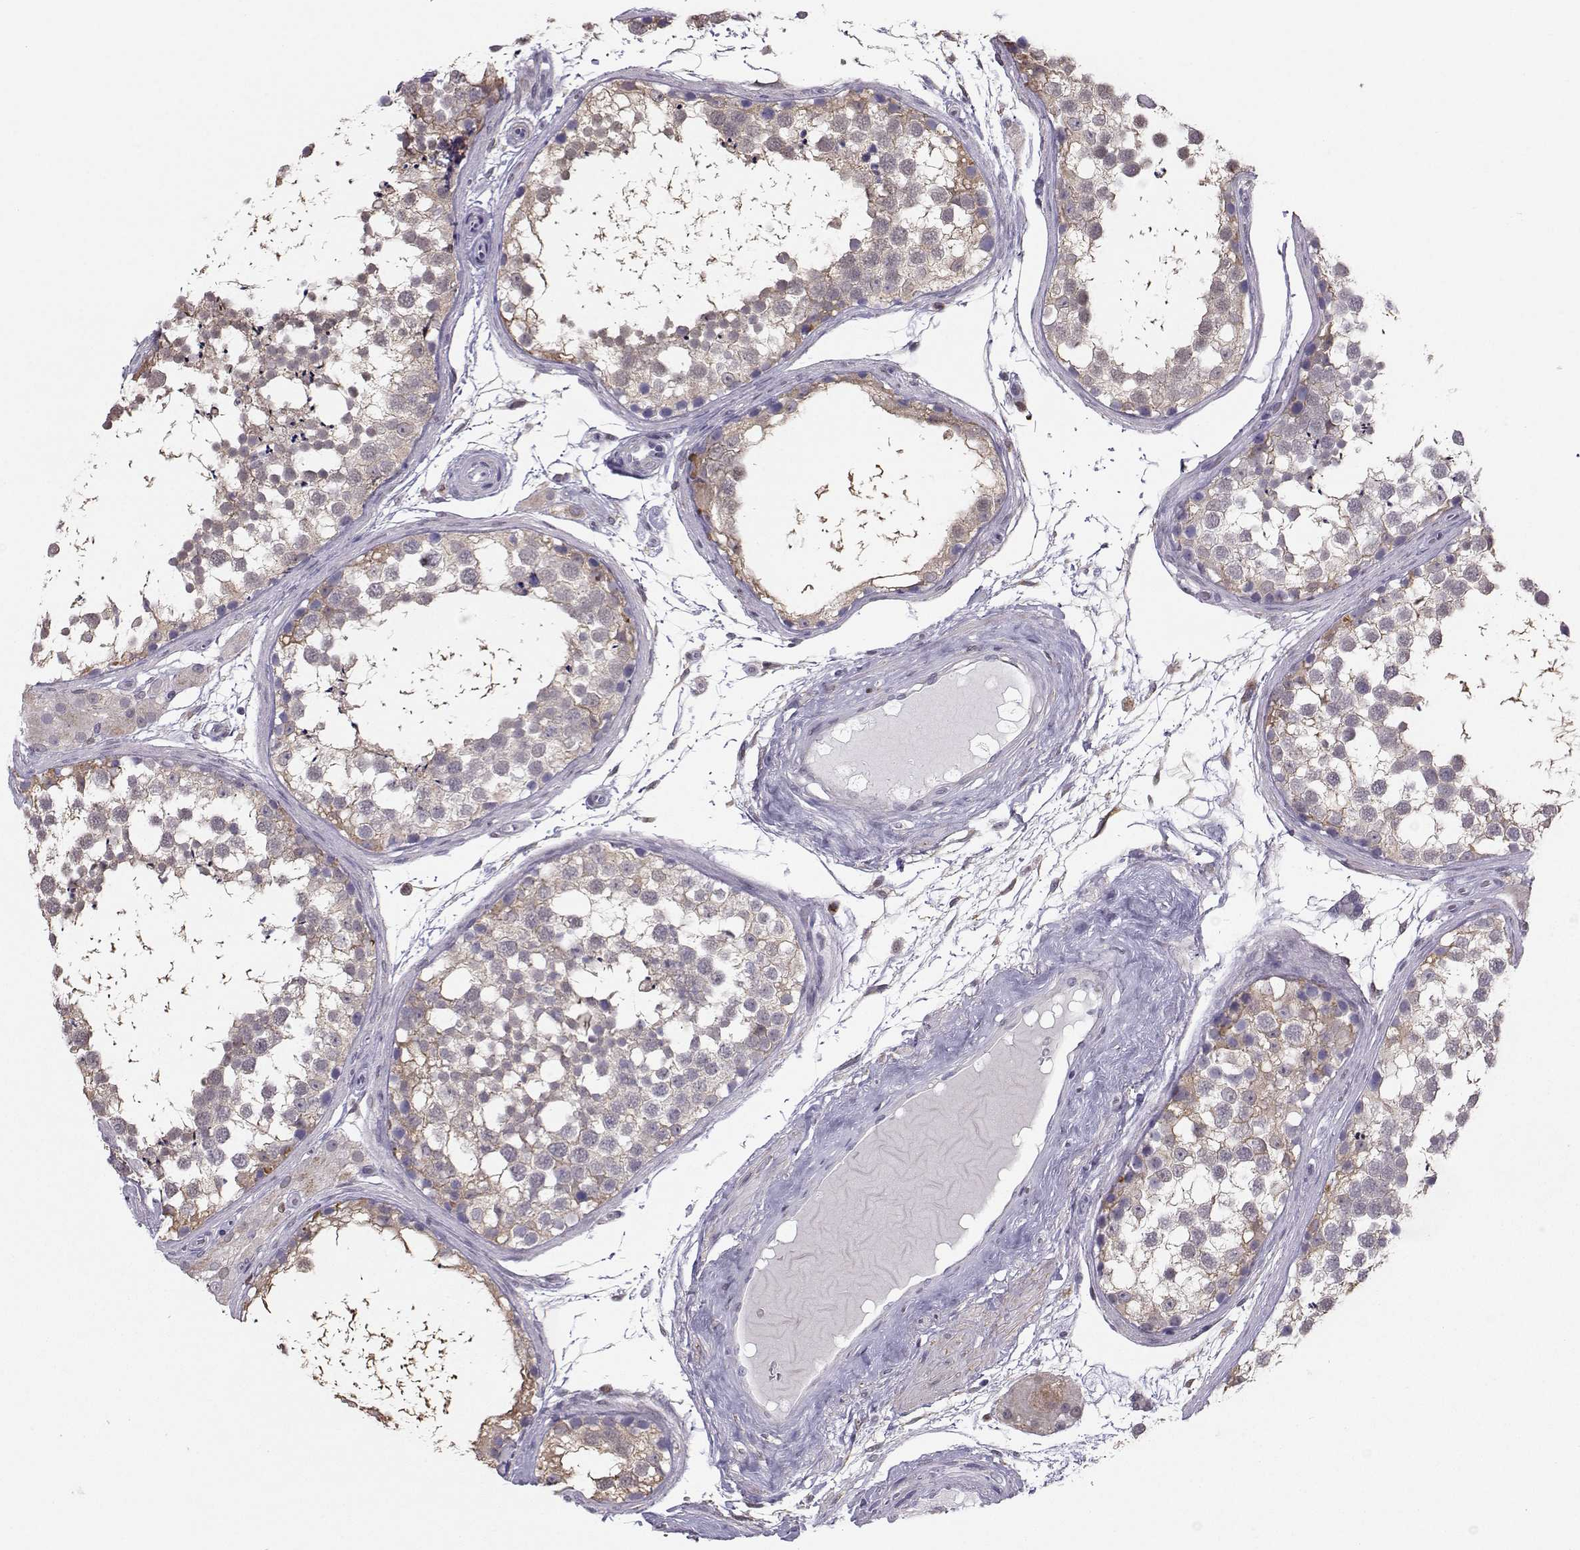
{"staining": {"intensity": "weak", "quantity": ">75%", "location": "cytoplasmic/membranous"}, "tissue": "testis", "cell_type": "Cells in seminiferous ducts", "image_type": "normal", "snomed": [{"axis": "morphology", "description": "Normal tissue, NOS"}, {"axis": "morphology", "description": "Seminoma, NOS"}, {"axis": "topography", "description": "Testis"}], "caption": "High-power microscopy captured an immunohistochemistry (IHC) image of benign testis, revealing weak cytoplasmic/membranous staining in about >75% of cells in seminiferous ducts. The staining was performed using DAB, with brown indicating positive protein expression. Nuclei are stained blue with hematoxylin.", "gene": "DCLK3", "patient": {"sex": "male", "age": 65}}